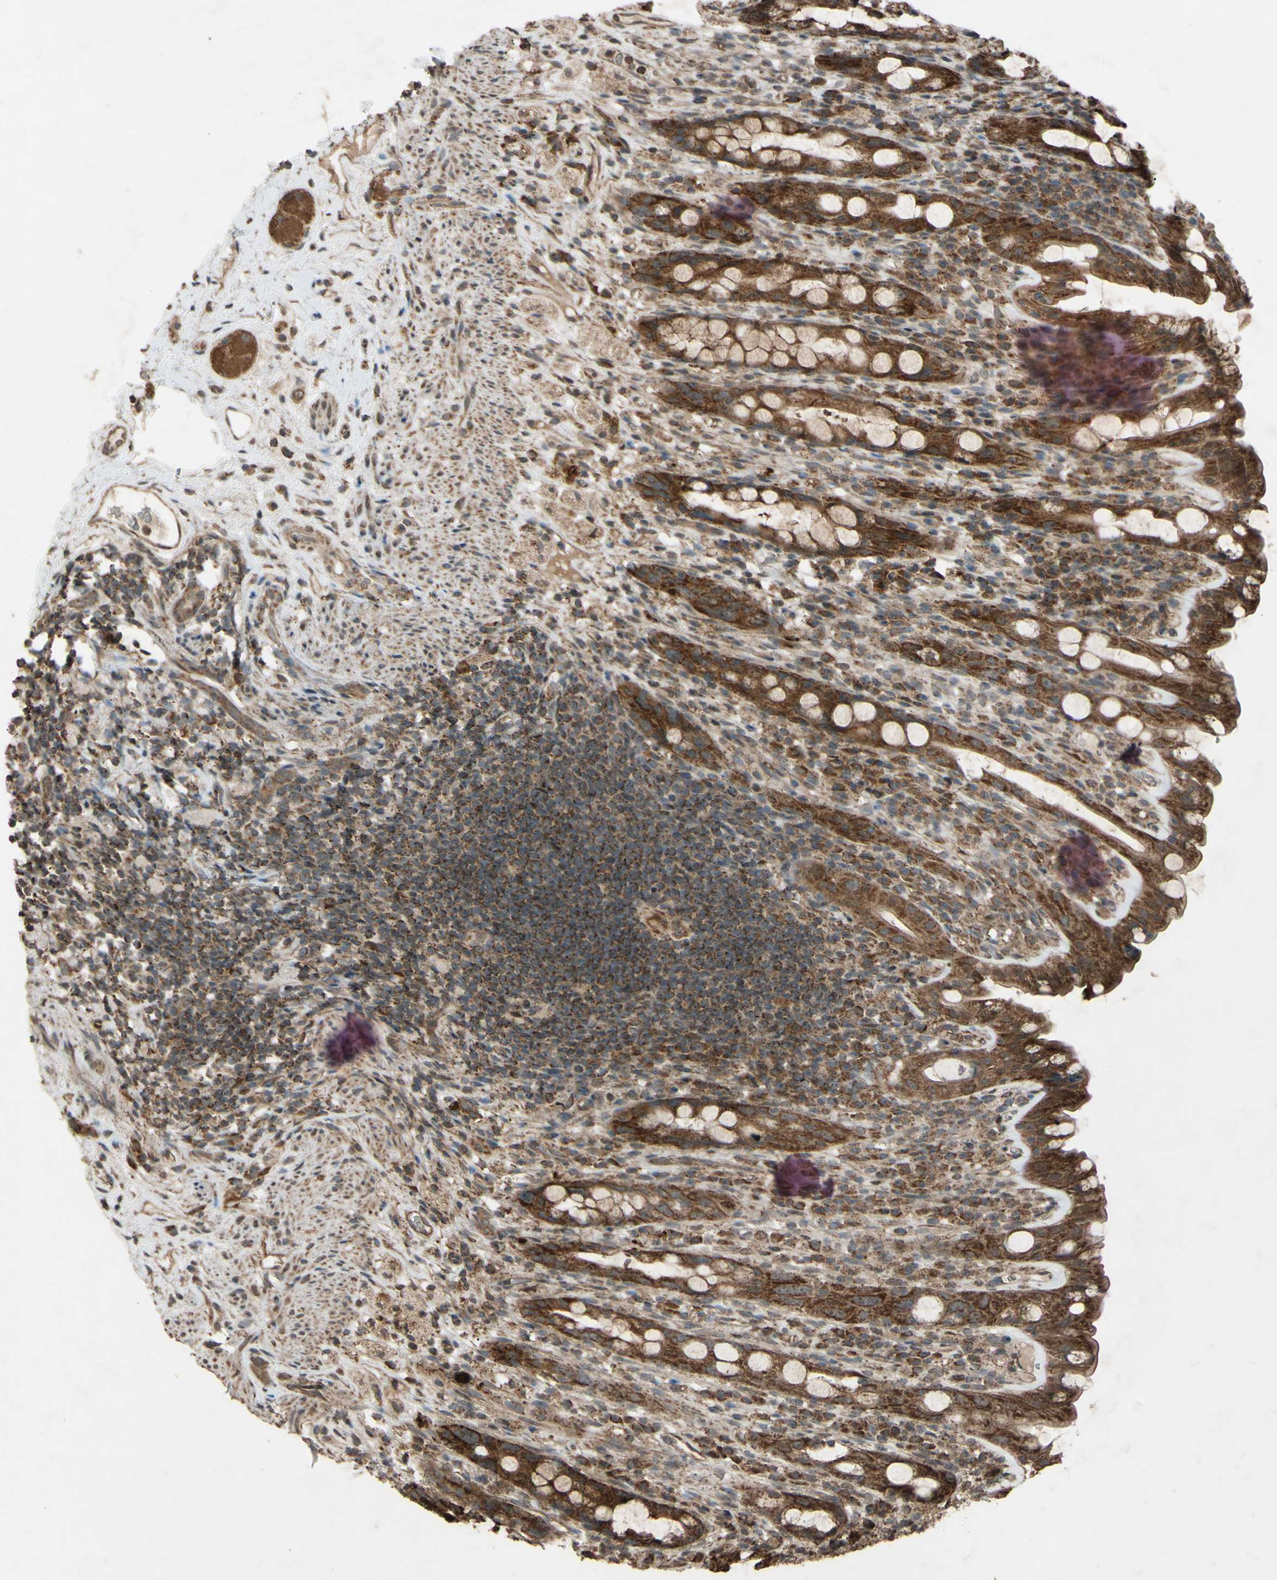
{"staining": {"intensity": "moderate", "quantity": ">75%", "location": "cytoplasmic/membranous"}, "tissue": "rectum", "cell_type": "Glandular cells", "image_type": "normal", "snomed": [{"axis": "morphology", "description": "Normal tissue, NOS"}, {"axis": "topography", "description": "Rectum"}], "caption": "DAB (3,3'-diaminobenzidine) immunohistochemical staining of normal human rectum displays moderate cytoplasmic/membranous protein positivity in about >75% of glandular cells. (IHC, brightfield microscopy, high magnification).", "gene": "ACOT8", "patient": {"sex": "male", "age": 44}}